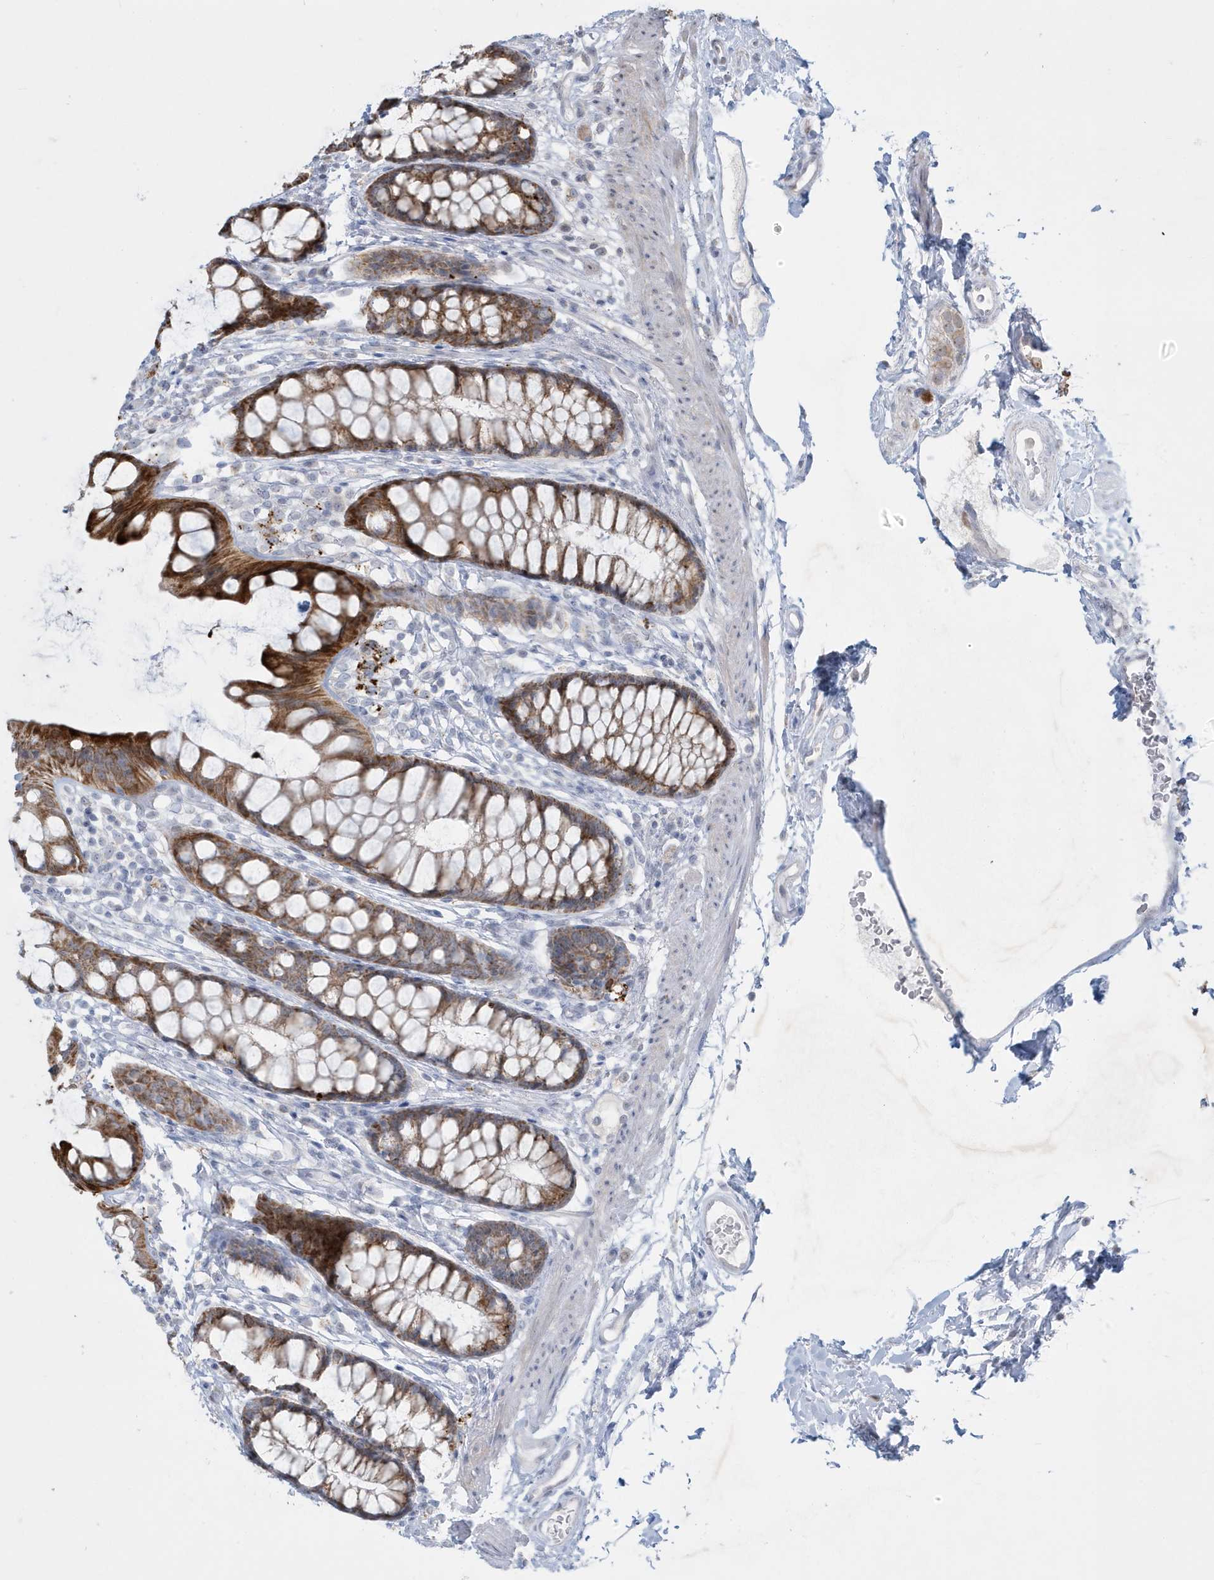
{"staining": {"intensity": "moderate", "quantity": ">75%", "location": "cytoplasmic/membranous"}, "tissue": "rectum", "cell_type": "Glandular cells", "image_type": "normal", "snomed": [{"axis": "morphology", "description": "Normal tissue, NOS"}, {"axis": "topography", "description": "Rectum"}], "caption": "Immunohistochemistry (IHC) of unremarkable human rectum reveals medium levels of moderate cytoplasmic/membranous expression in approximately >75% of glandular cells.", "gene": "FNDC1", "patient": {"sex": "female", "age": 65}}